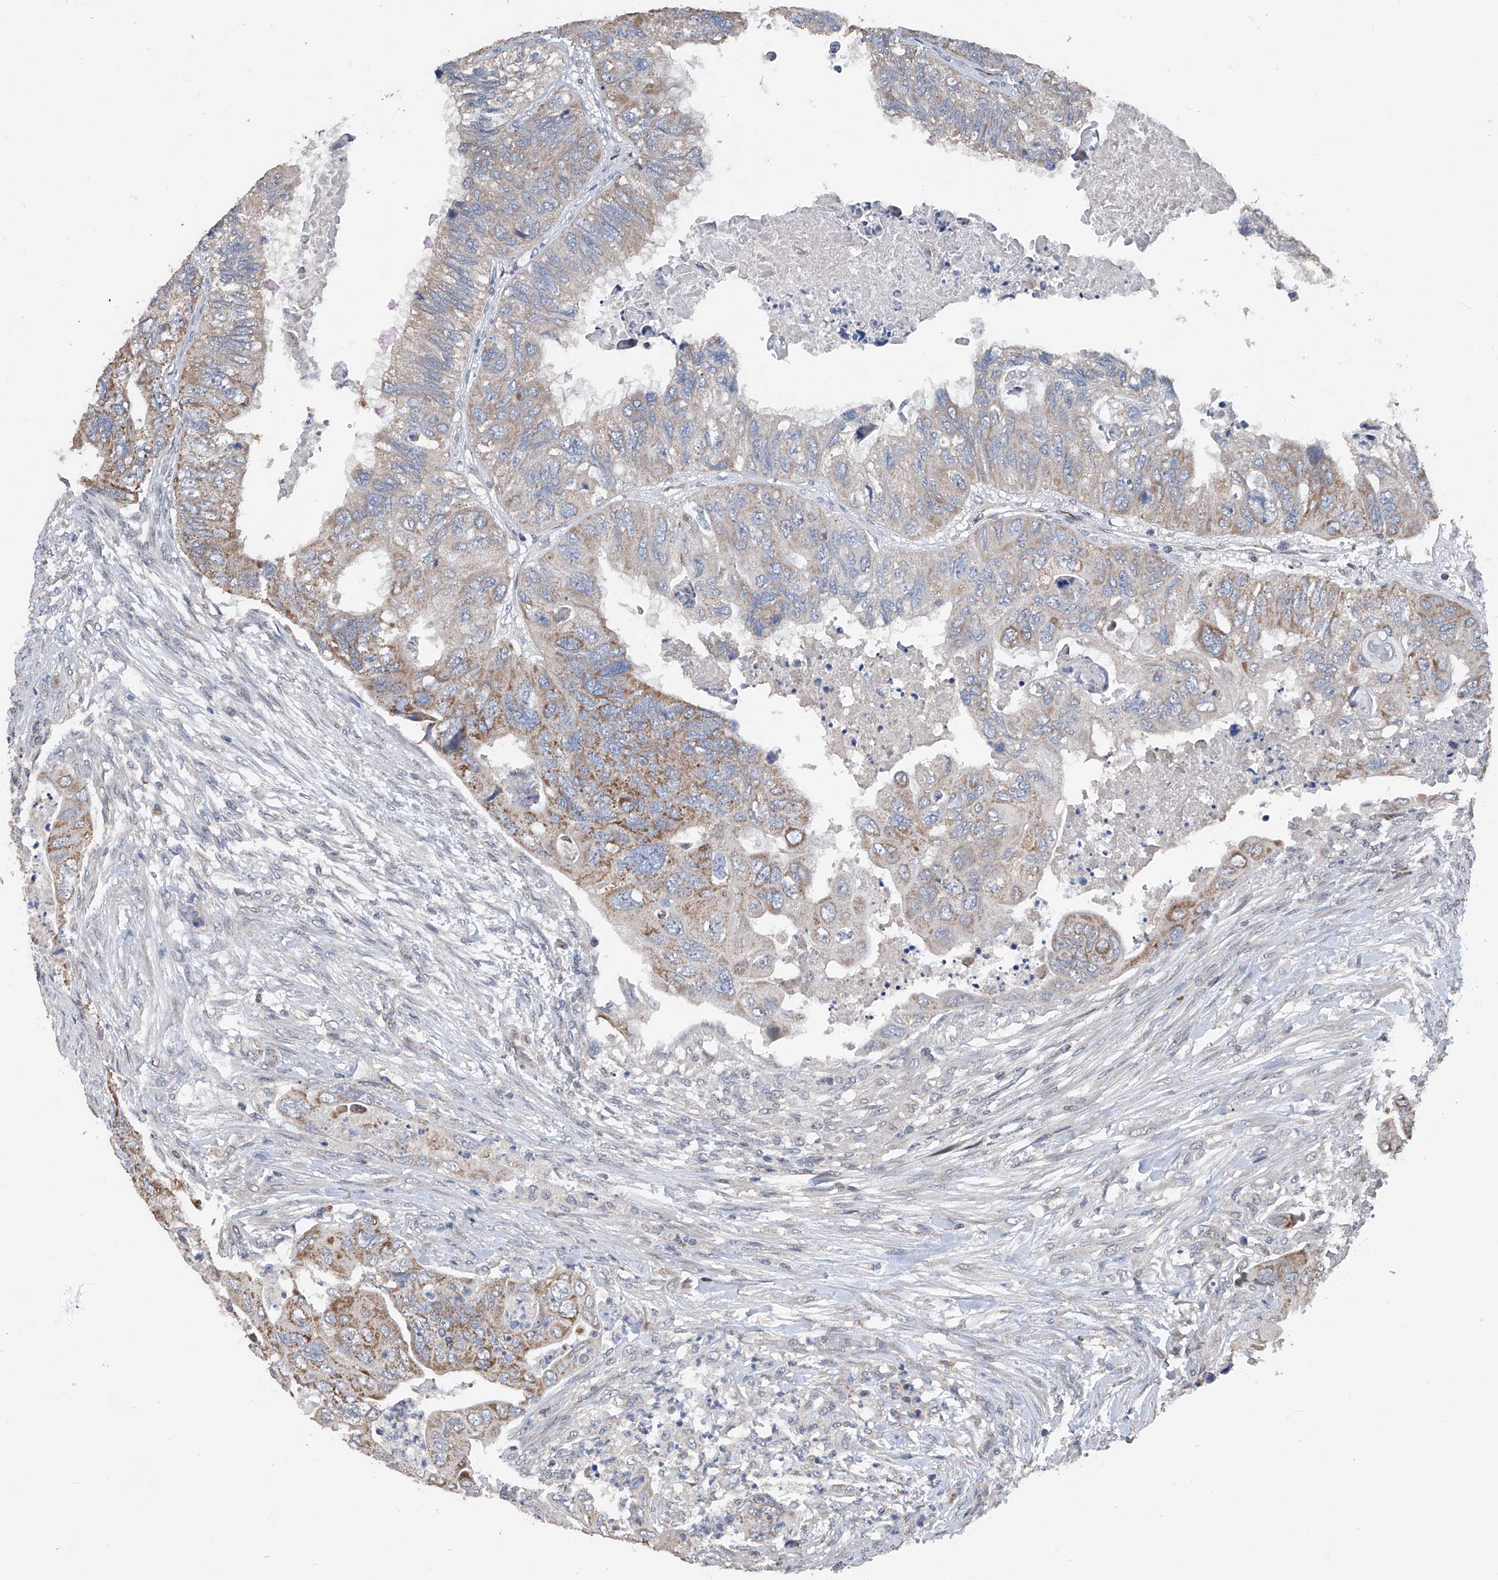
{"staining": {"intensity": "moderate", "quantity": ">75%", "location": "cytoplasmic/membranous"}, "tissue": "colorectal cancer", "cell_type": "Tumor cells", "image_type": "cancer", "snomed": [{"axis": "morphology", "description": "Adenocarcinoma, NOS"}, {"axis": "topography", "description": "Rectum"}], "caption": "Colorectal cancer (adenocarcinoma) was stained to show a protein in brown. There is medium levels of moderate cytoplasmic/membranous expression in approximately >75% of tumor cells.", "gene": "BCKDHB", "patient": {"sex": "male", "age": 63}}